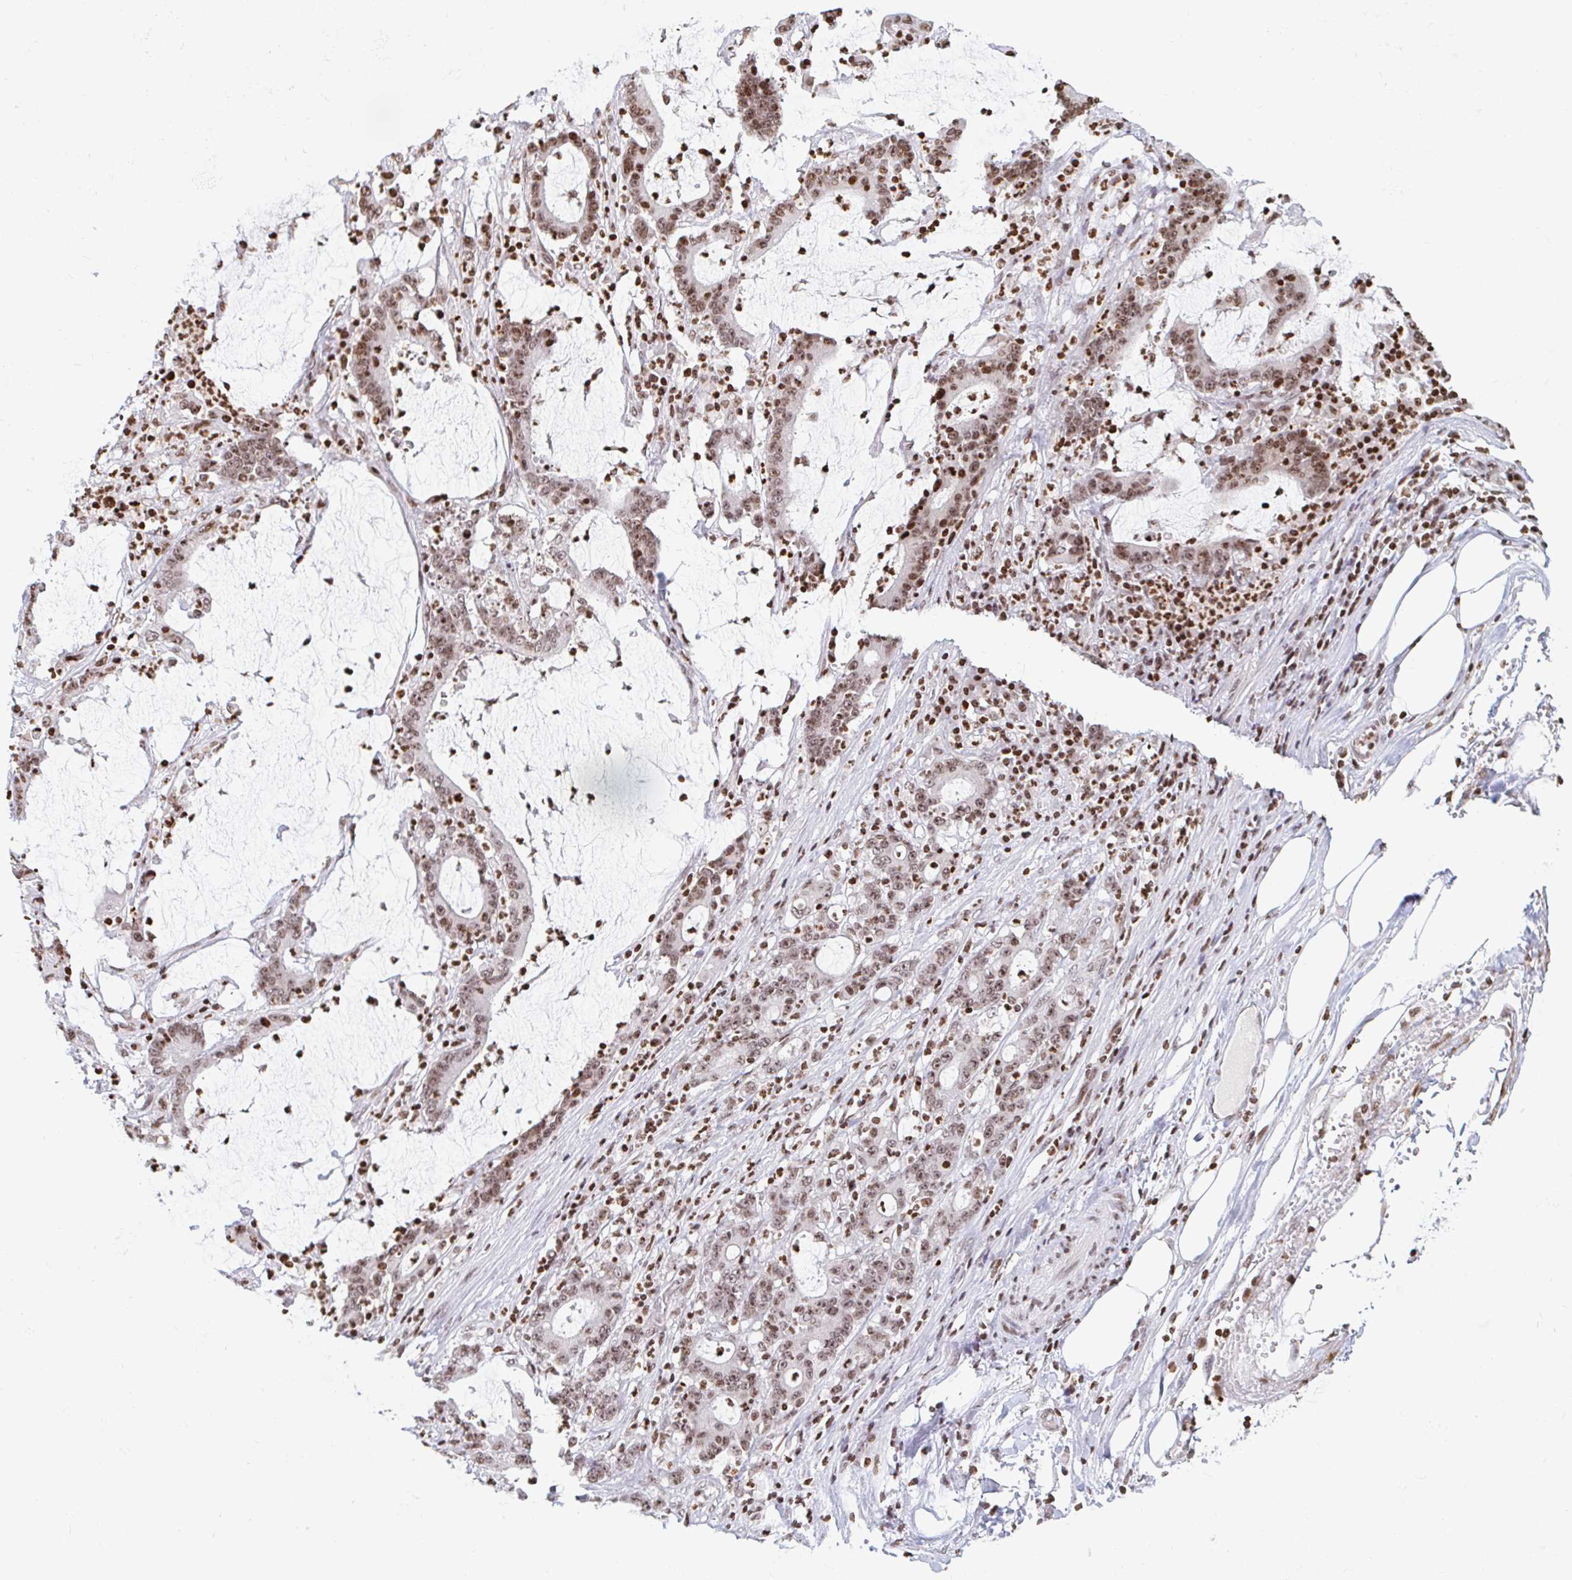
{"staining": {"intensity": "moderate", "quantity": ">75%", "location": "nuclear"}, "tissue": "stomach cancer", "cell_type": "Tumor cells", "image_type": "cancer", "snomed": [{"axis": "morphology", "description": "Adenocarcinoma, NOS"}, {"axis": "topography", "description": "Stomach, upper"}], "caption": "A medium amount of moderate nuclear positivity is appreciated in approximately >75% of tumor cells in stomach cancer tissue.", "gene": "HOXC10", "patient": {"sex": "male", "age": 68}}